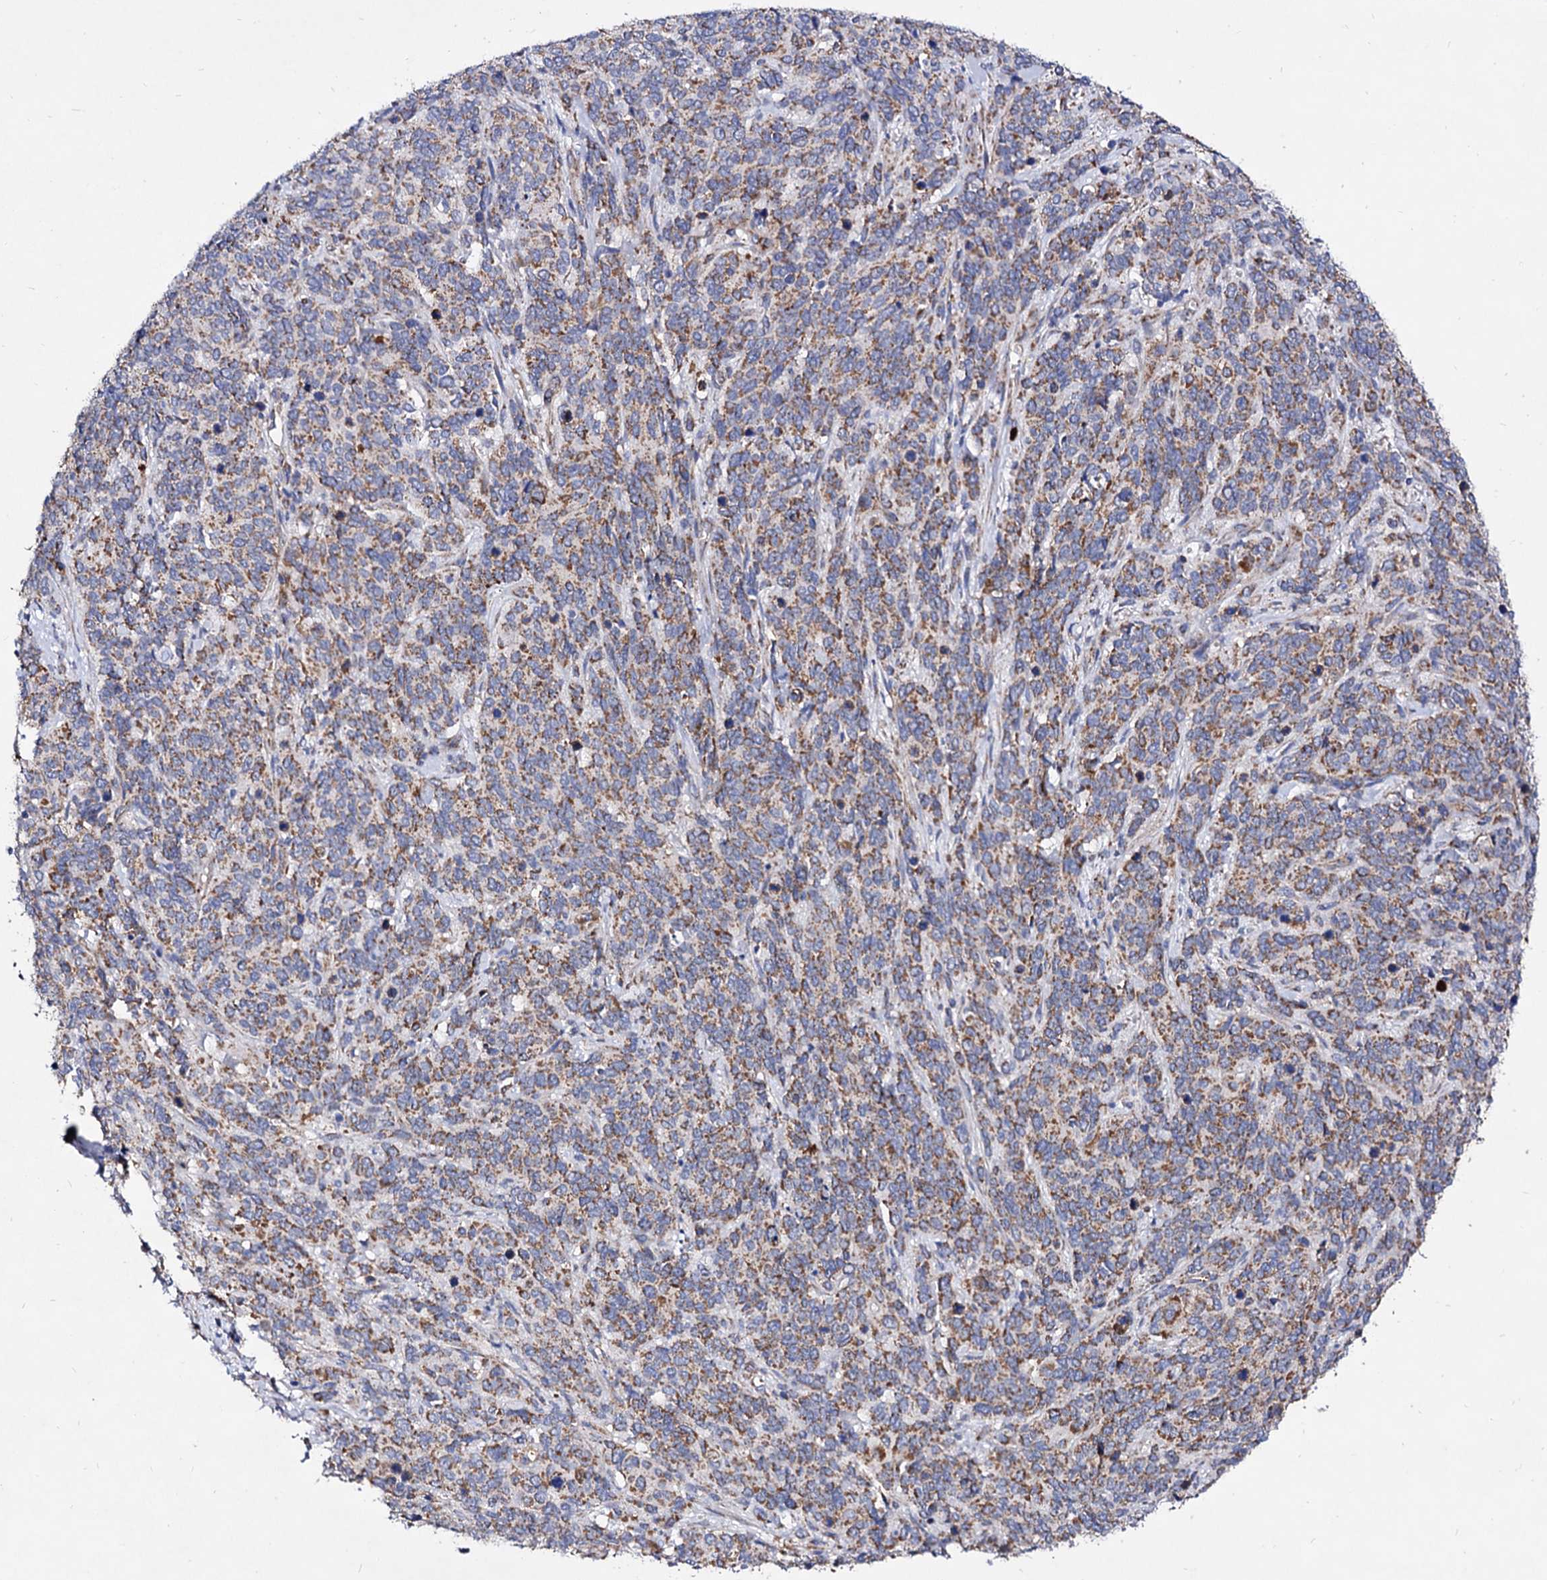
{"staining": {"intensity": "moderate", "quantity": ">75%", "location": "cytoplasmic/membranous"}, "tissue": "cervical cancer", "cell_type": "Tumor cells", "image_type": "cancer", "snomed": [{"axis": "morphology", "description": "Squamous cell carcinoma, NOS"}, {"axis": "topography", "description": "Cervix"}], "caption": "IHC histopathology image of neoplastic tissue: human cervical cancer stained using IHC displays medium levels of moderate protein expression localized specifically in the cytoplasmic/membranous of tumor cells, appearing as a cytoplasmic/membranous brown color.", "gene": "ACAD9", "patient": {"sex": "female", "age": 60}}